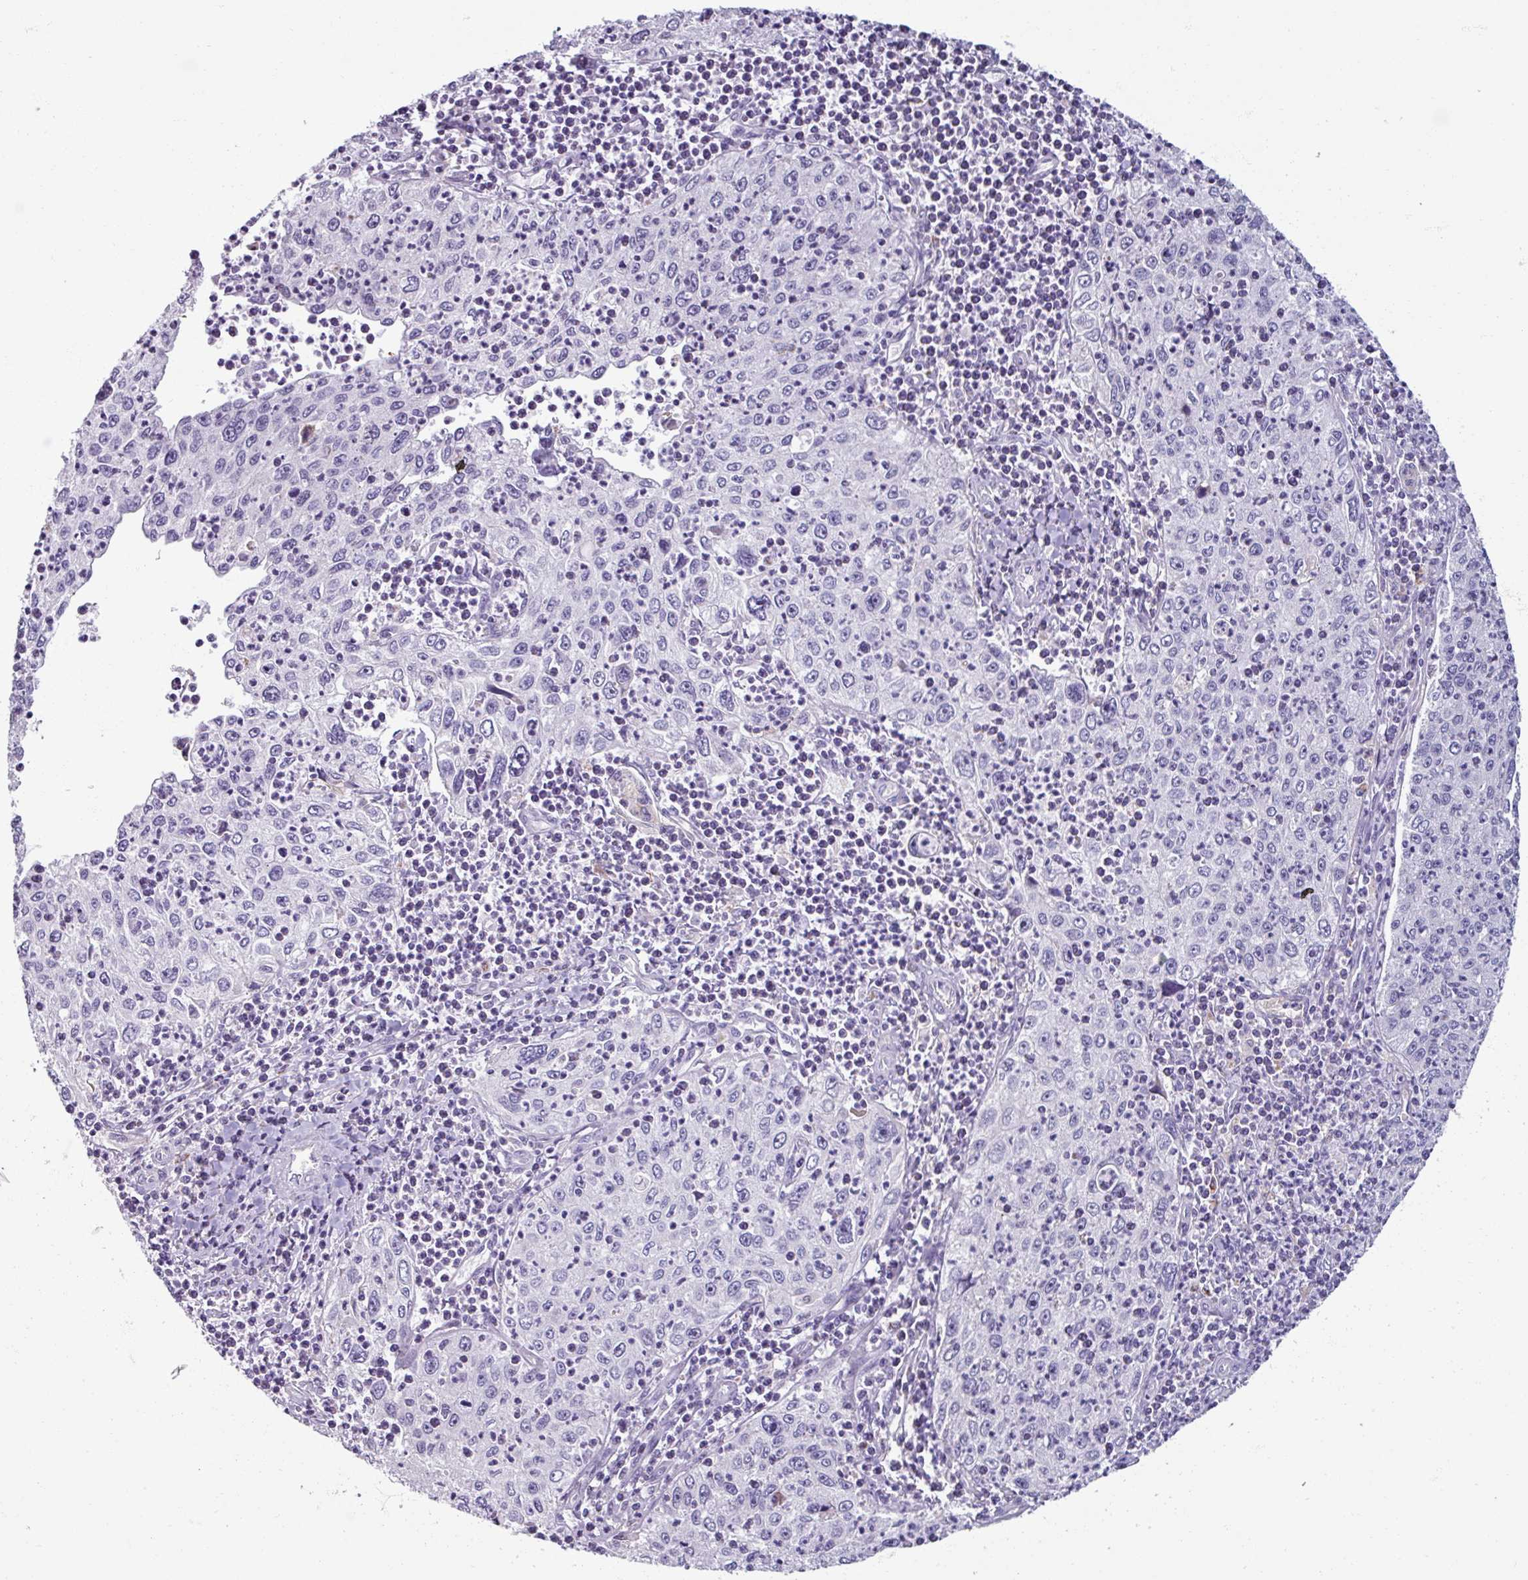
{"staining": {"intensity": "negative", "quantity": "none", "location": "none"}, "tissue": "cervical cancer", "cell_type": "Tumor cells", "image_type": "cancer", "snomed": [{"axis": "morphology", "description": "Squamous cell carcinoma, NOS"}, {"axis": "topography", "description": "Cervix"}], "caption": "Squamous cell carcinoma (cervical) was stained to show a protein in brown. There is no significant expression in tumor cells. Brightfield microscopy of immunohistochemistry (IHC) stained with DAB (3,3'-diaminobenzidine) (brown) and hematoxylin (blue), captured at high magnification.", "gene": "SPESP1", "patient": {"sex": "female", "age": 30}}